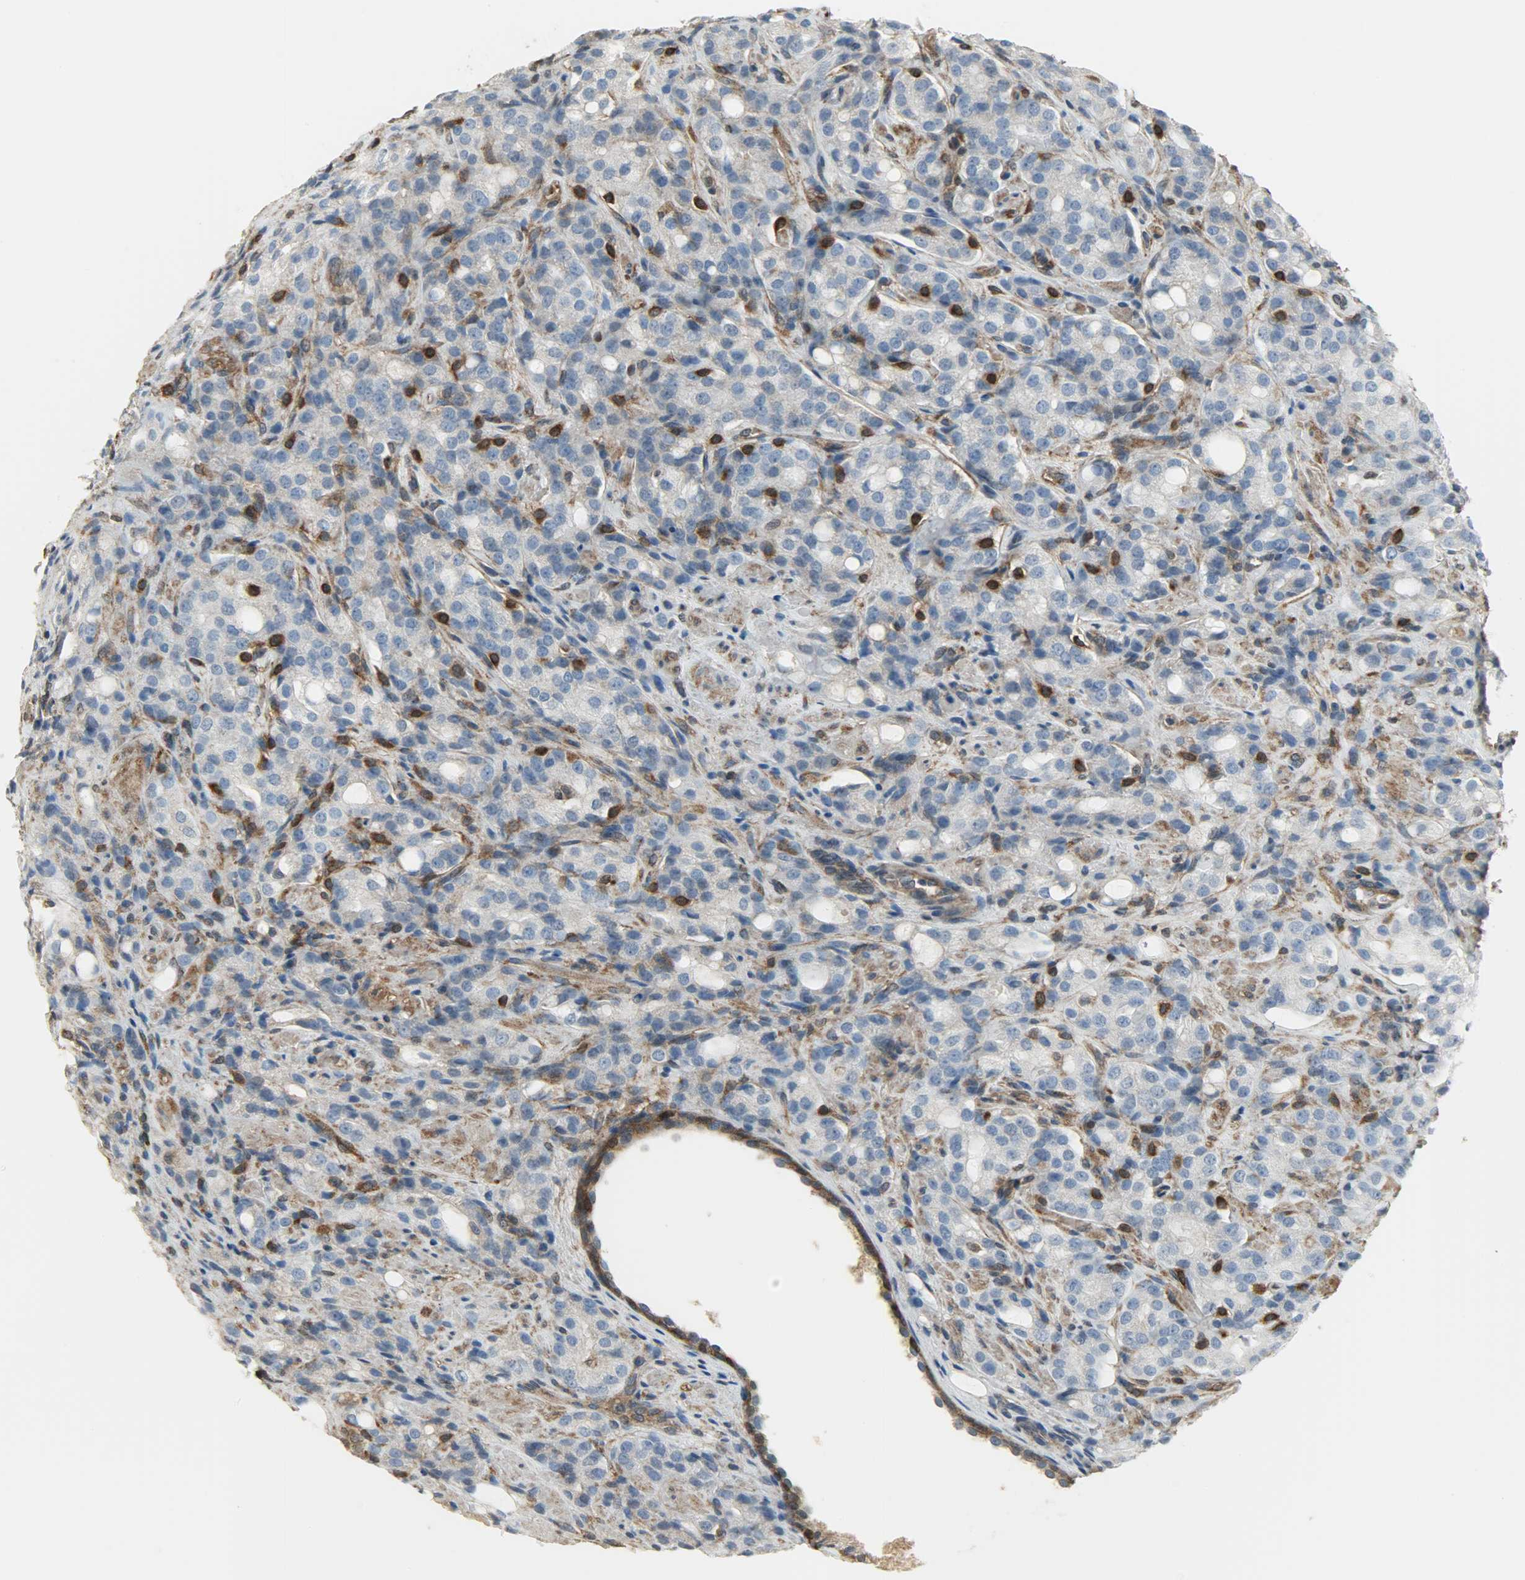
{"staining": {"intensity": "strong", "quantity": "25%-75%", "location": "cytoplasmic/membranous"}, "tissue": "prostate cancer", "cell_type": "Tumor cells", "image_type": "cancer", "snomed": [{"axis": "morphology", "description": "Adenocarcinoma, High grade"}, {"axis": "topography", "description": "Prostate"}], "caption": "Human prostate high-grade adenocarcinoma stained with a brown dye displays strong cytoplasmic/membranous positive expression in approximately 25%-75% of tumor cells.", "gene": "LDHB", "patient": {"sex": "male", "age": 72}}